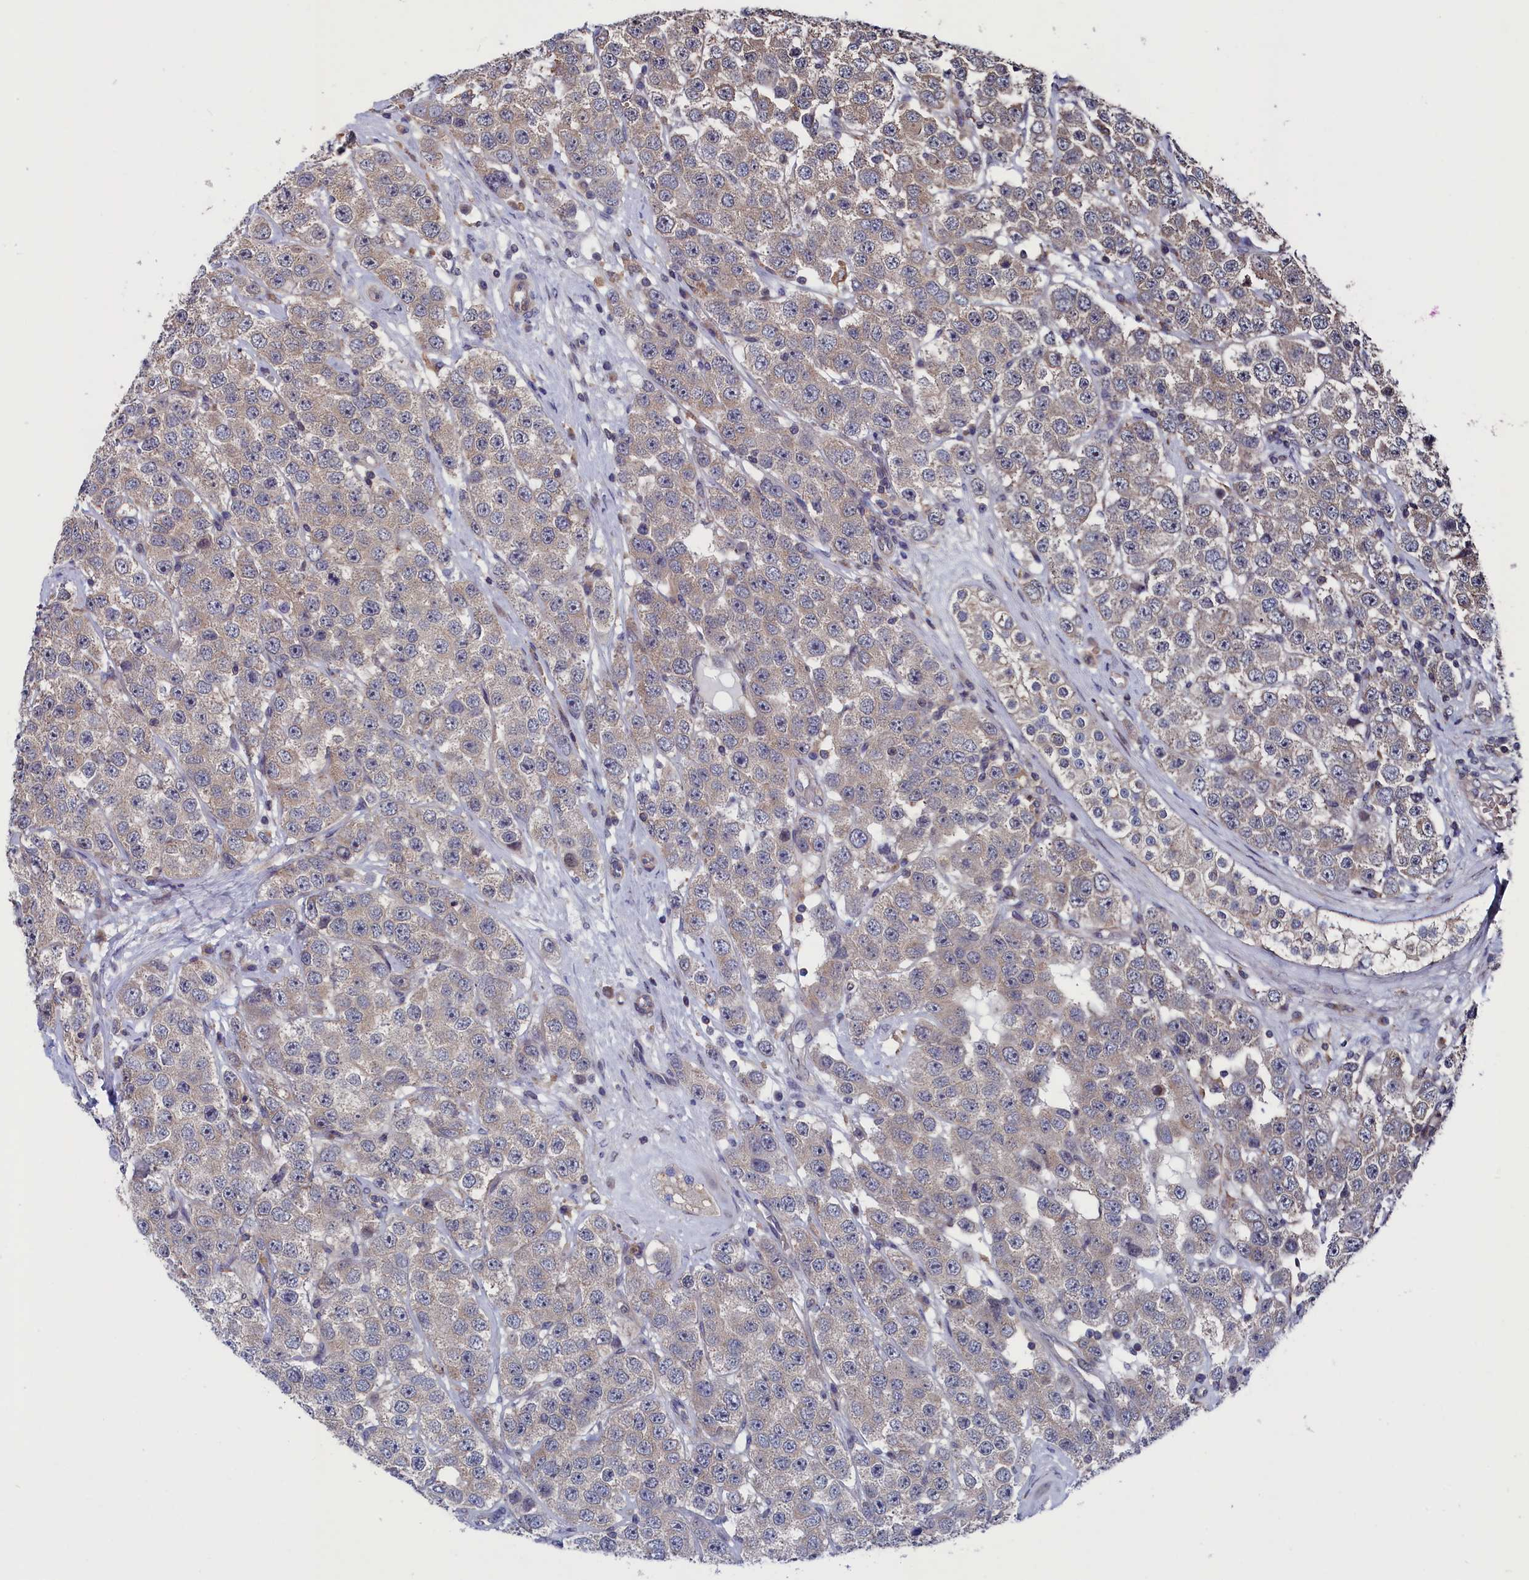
{"staining": {"intensity": "weak", "quantity": "<25%", "location": "cytoplasmic/membranous"}, "tissue": "testis cancer", "cell_type": "Tumor cells", "image_type": "cancer", "snomed": [{"axis": "morphology", "description": "Seminoma, NOS"}, {"axis": "topography", "description": "Testis"}], "caption": "IHC histopathology image of human testis cancer stained for a protein (brown), which reveals no staining in tumor cells.", "gene": "SPATA13", "patient": {"sex": "male", "age": 28}}